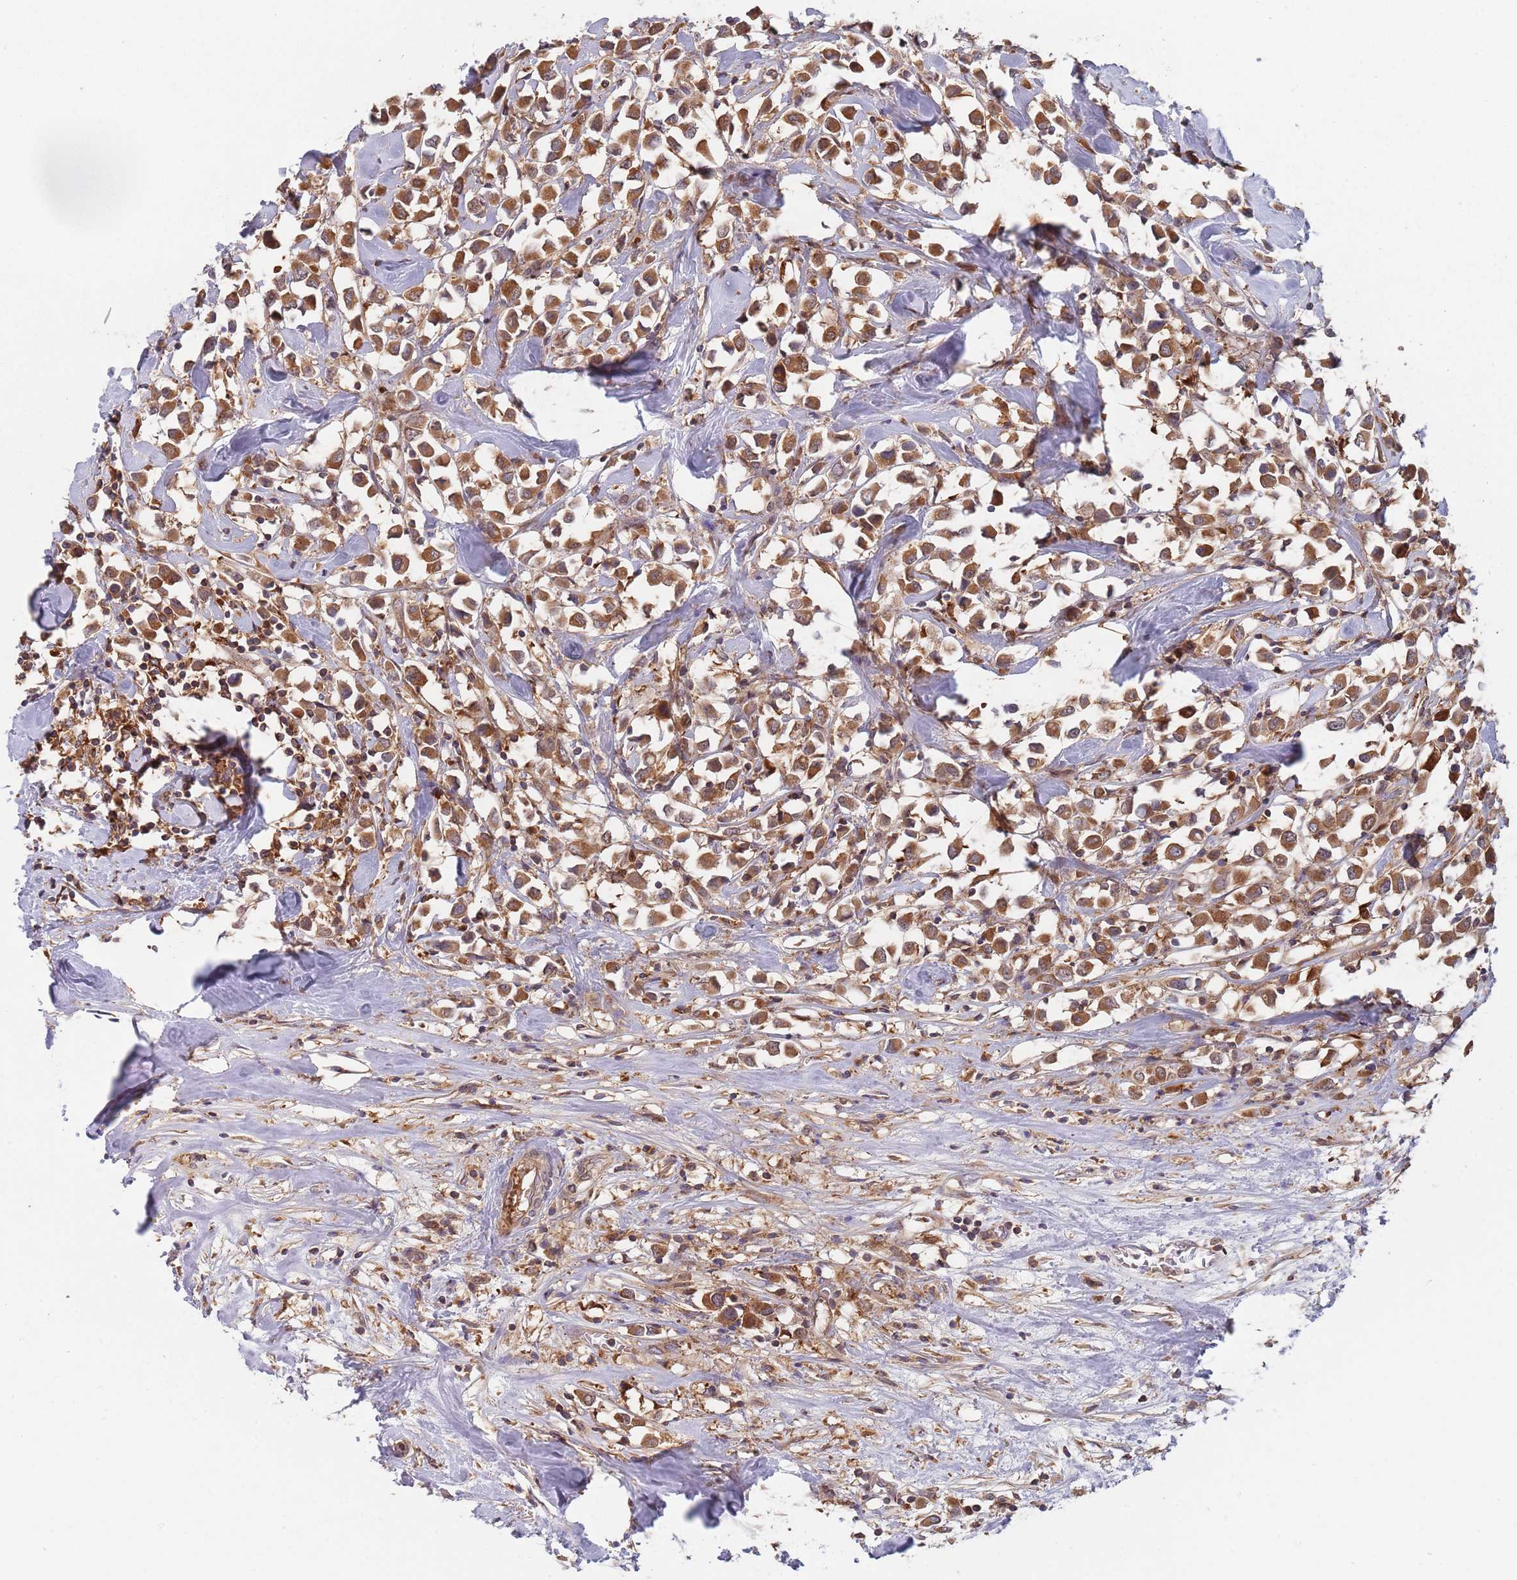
{"staining": {"intensity": "moderate", "quantity": ">75%", "location": "cytoplasmic/membranous"}, "tissue": "breast cancer", "cell_type": "Tumor cells", "image_type": "cancer", "snomed": [{"axis": "morphology", "description": "Duct carcinoma"}, {"axis": "topography", "description": "Breast"}], "caption": "Intraductal carcinoma (breast) stained with DAB immunohistochemistry exhibits medium levels of moderate cytoplasmic/membranous expression in approximately >75% of tumor cells.", "gene": "GDI2", "patient": {"sex": "female", "age": 61}}